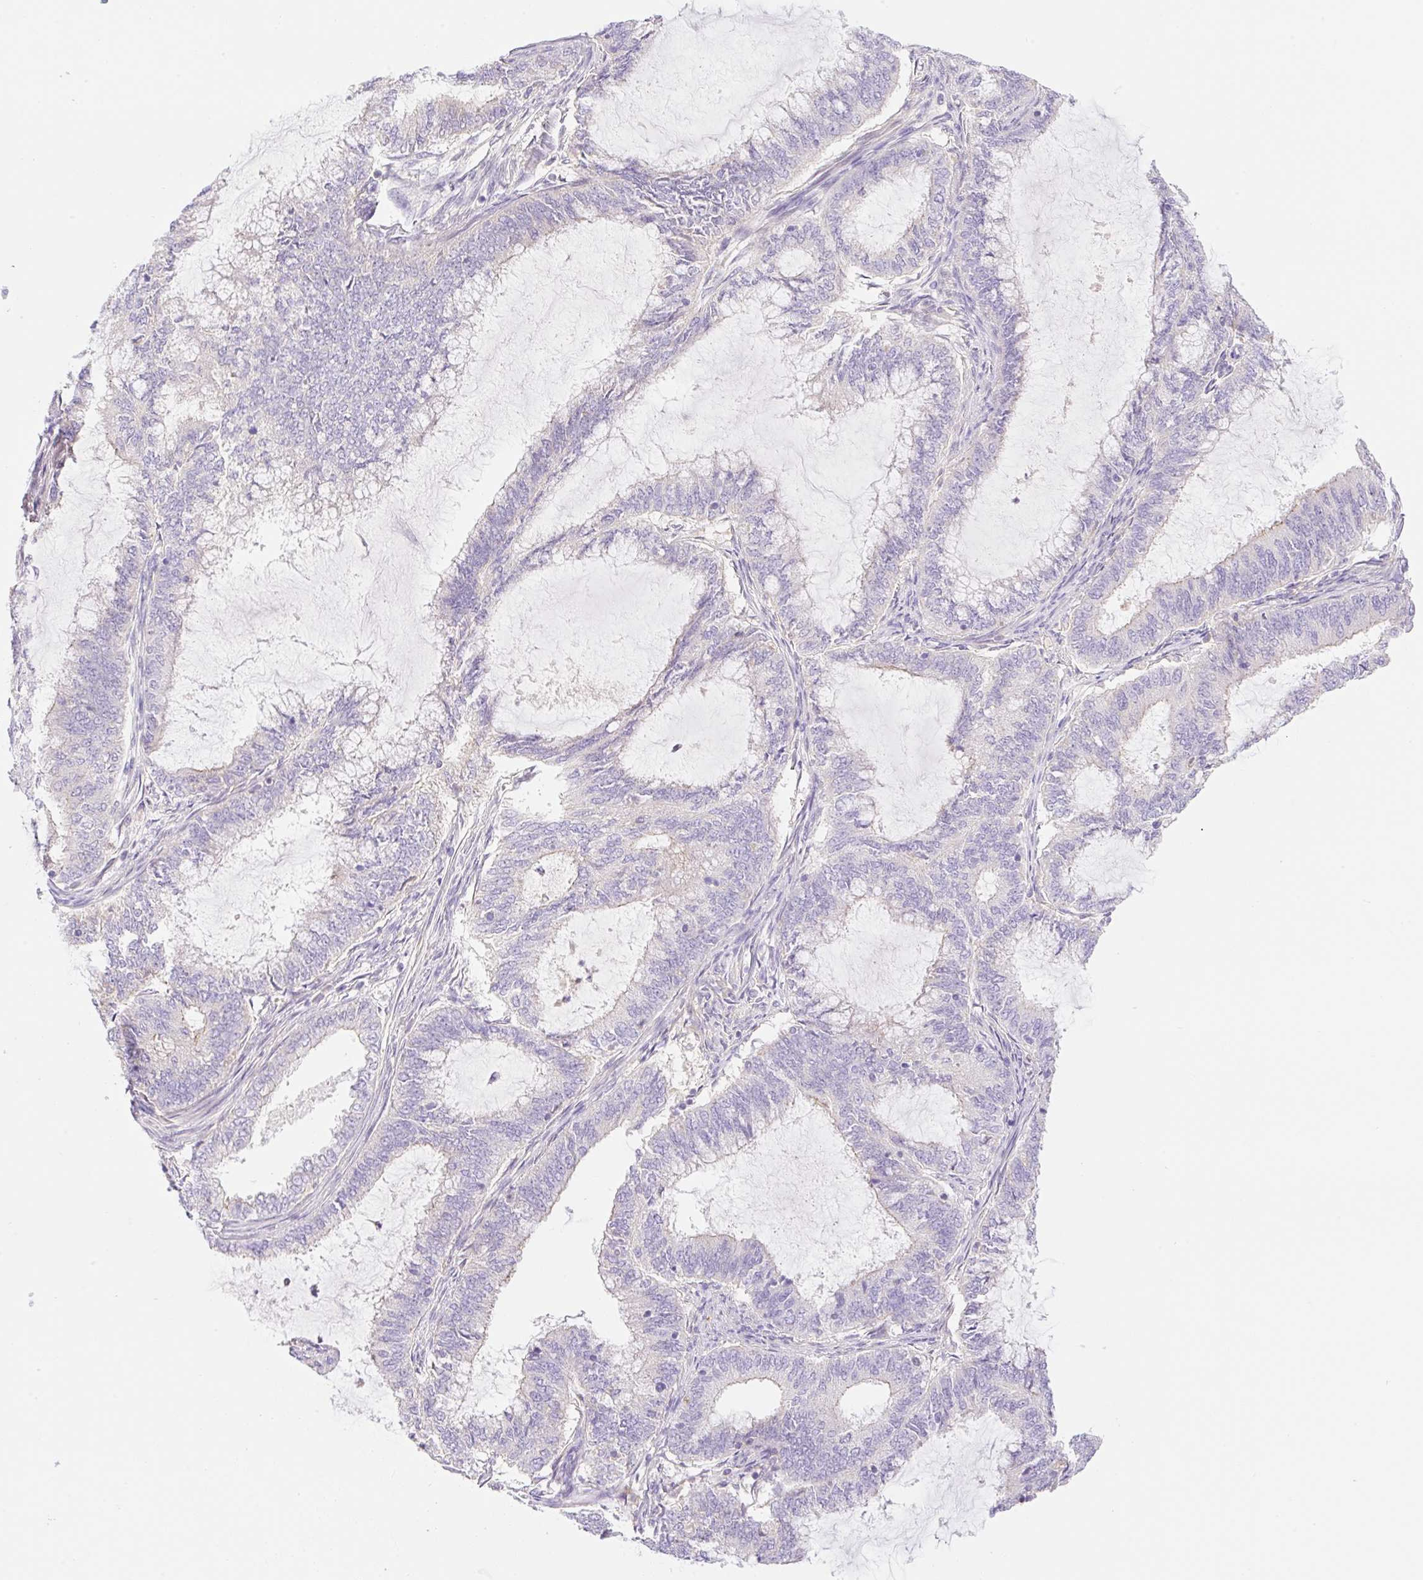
{"staining": {"intensity": "negative", "quantity": "none", "location": "none"}, "tissue": "endometrial cancer", "cell_type": "Tumor cells", "image_type": "cancer", "snomed": [{"axis": "morphology", "description": "Adenocarcinoma, NOS"}, {"axis": "topography", "description": "Endometrium"}], "caption": "The IHC image has no significant expression in tumor cells of endometrial cancer tissue.", "gene": "DENND5A", "patient": {"sex": "female", "age": 51}}